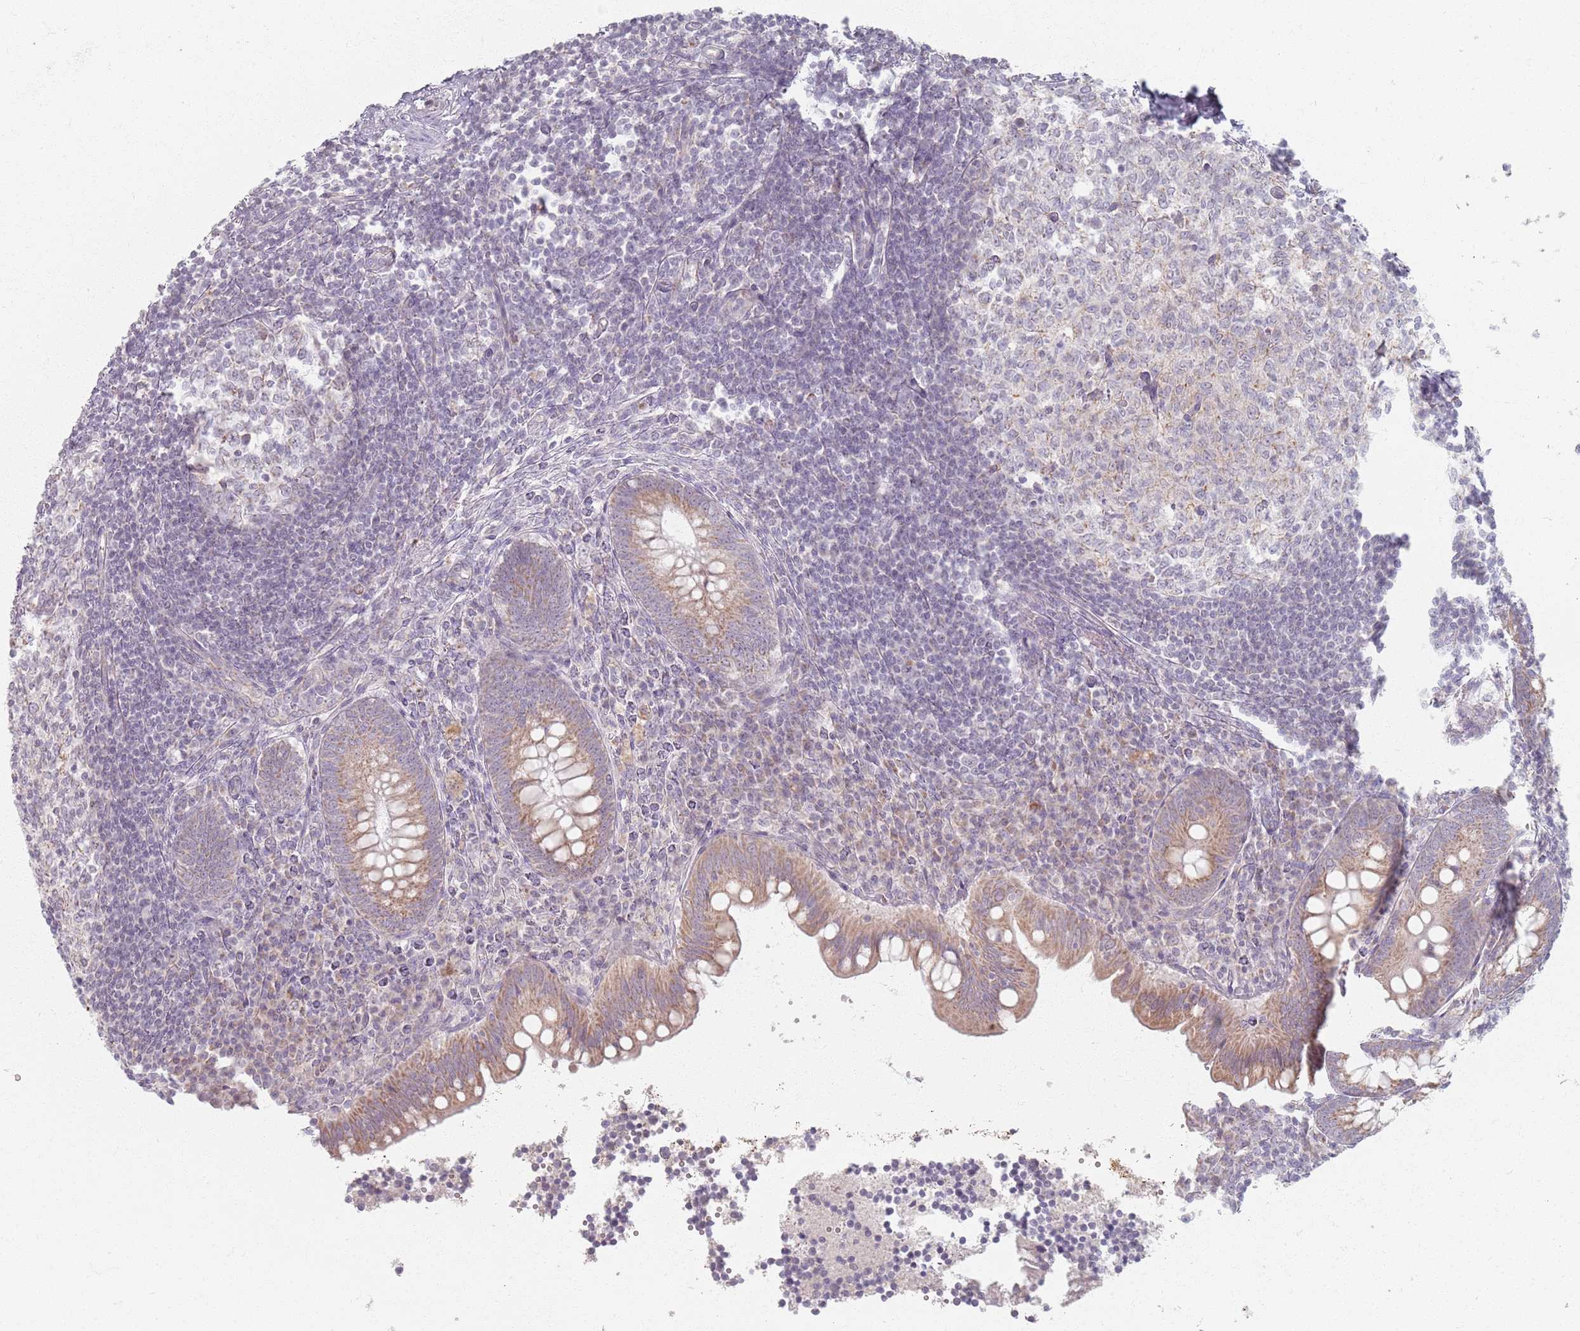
{"staining": {"intensity": "moderate", "quantity": ">75%", "location": "cytoplasmic/membranous"}, "tissue": "appendix", "cell_type": "Glandular cells", "image_type": "normal", "snomed": [{"axis": "morphology", "description": "Normal tissue, NOS"}, {"axis": "topography", "description": "Appendix"}], "caption": "IHC of normal appendix shows medium levels of moderate cytoplasmic/membranous staining in approximately >75% of glandular cells.", "gene": "PKD2L2", "patient": {"sex": "female", "age": 33}}